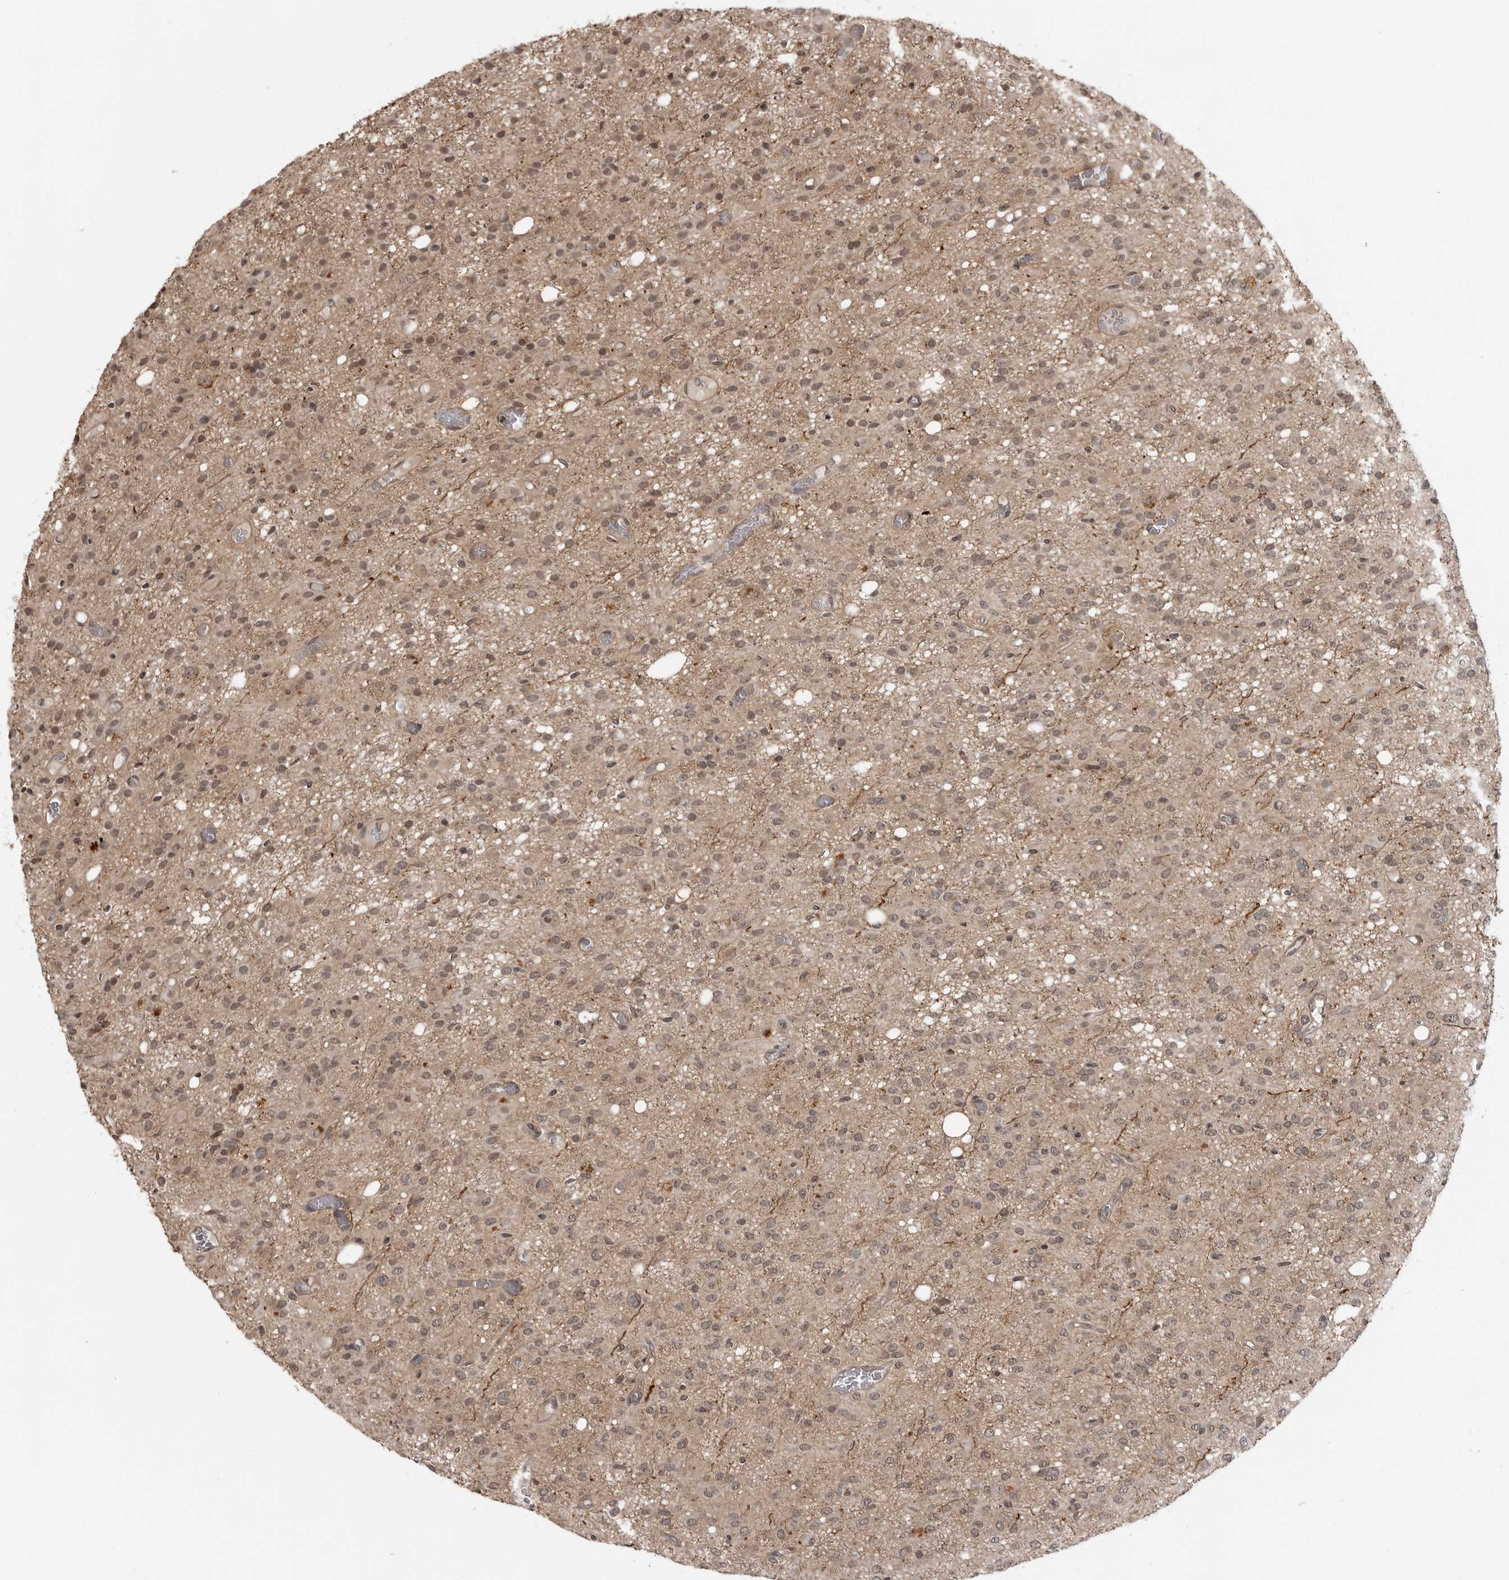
{"staining": {"intensity": "weak", "quantity": "25%-75%", "location": "nuclear"}, "tissue": "glioma", "cell_type": "Tumor cells", "image_type": "cancer", "snomed": [{"axis": "morphology", "description": "Glioma, malignant, High grade"}, {"axis": "topography", "description": "Brain"}], "caption": "Immunohistochemistry (IHC) micrograph of neoplastic tissue: human malignant glioma (high-grade) stained using immunohistochemistry (IHC) shows low levels of weak protein expression localized specifically in the nuclear of tumor cells, appearing as a nuclear brown color.", "gene": "IL24", "patient": {"sex": "female", "age": 59}}